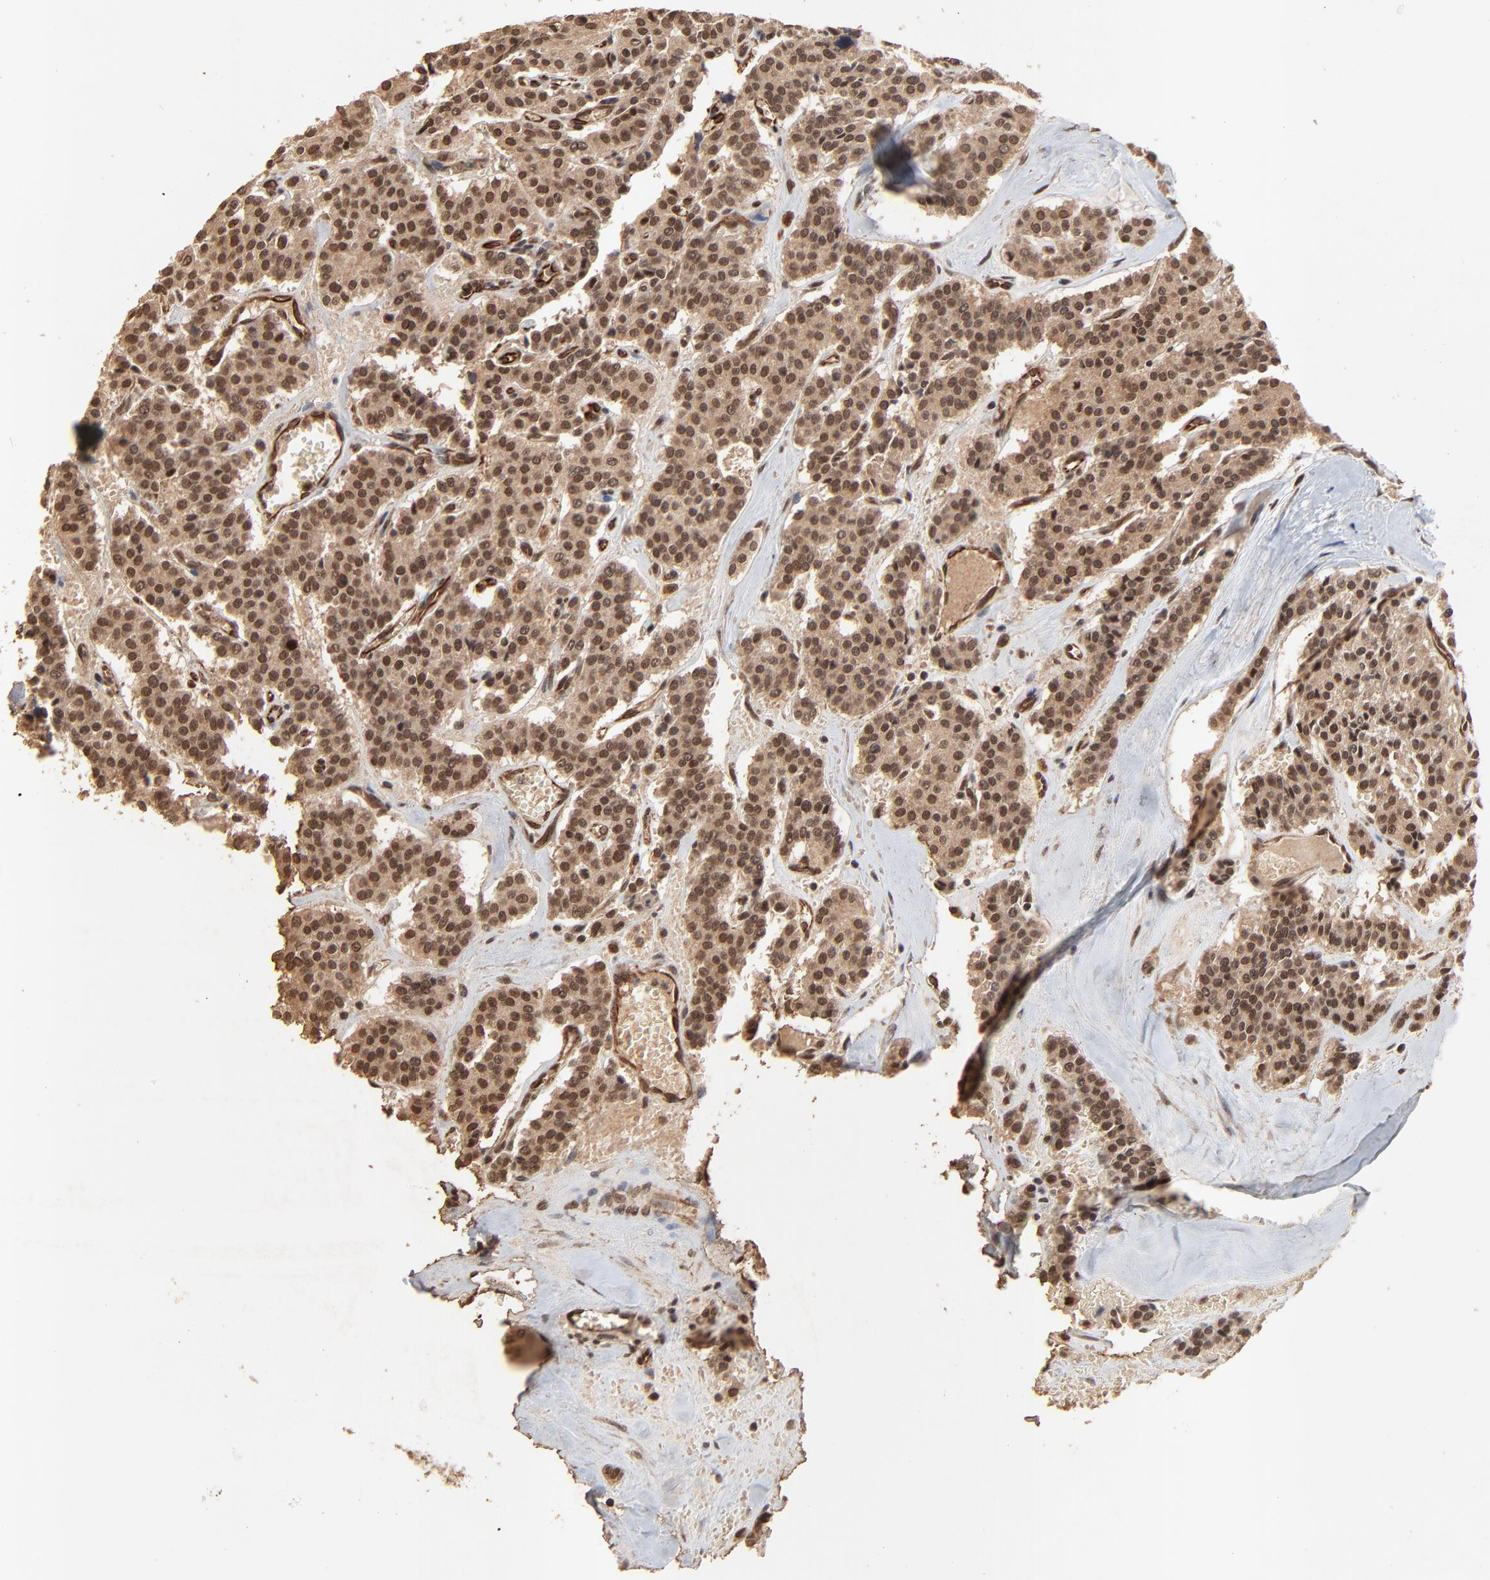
{"staining": {"intensity": "moderate", "quantity": ">75%", "location": "cytoplasmic/membranous,nuclear"}, "tissue": "carcinoid", "cell_type": "Tumor cells", "image_type": "cancer", "snomed": [{"axis": "morphology", "description": "Carcinoid, malignant, NOS"}, {"axis": "topography", "description": "Bronchus"}], "caption": "The image demonstrates a brown stain indicating the presence of a protein in the cytoplasmic/membranous and nuclear of tumor cells in carcinoid.", "gene": "FAM227A", "patient": {"sex": "male", "age": 55}}